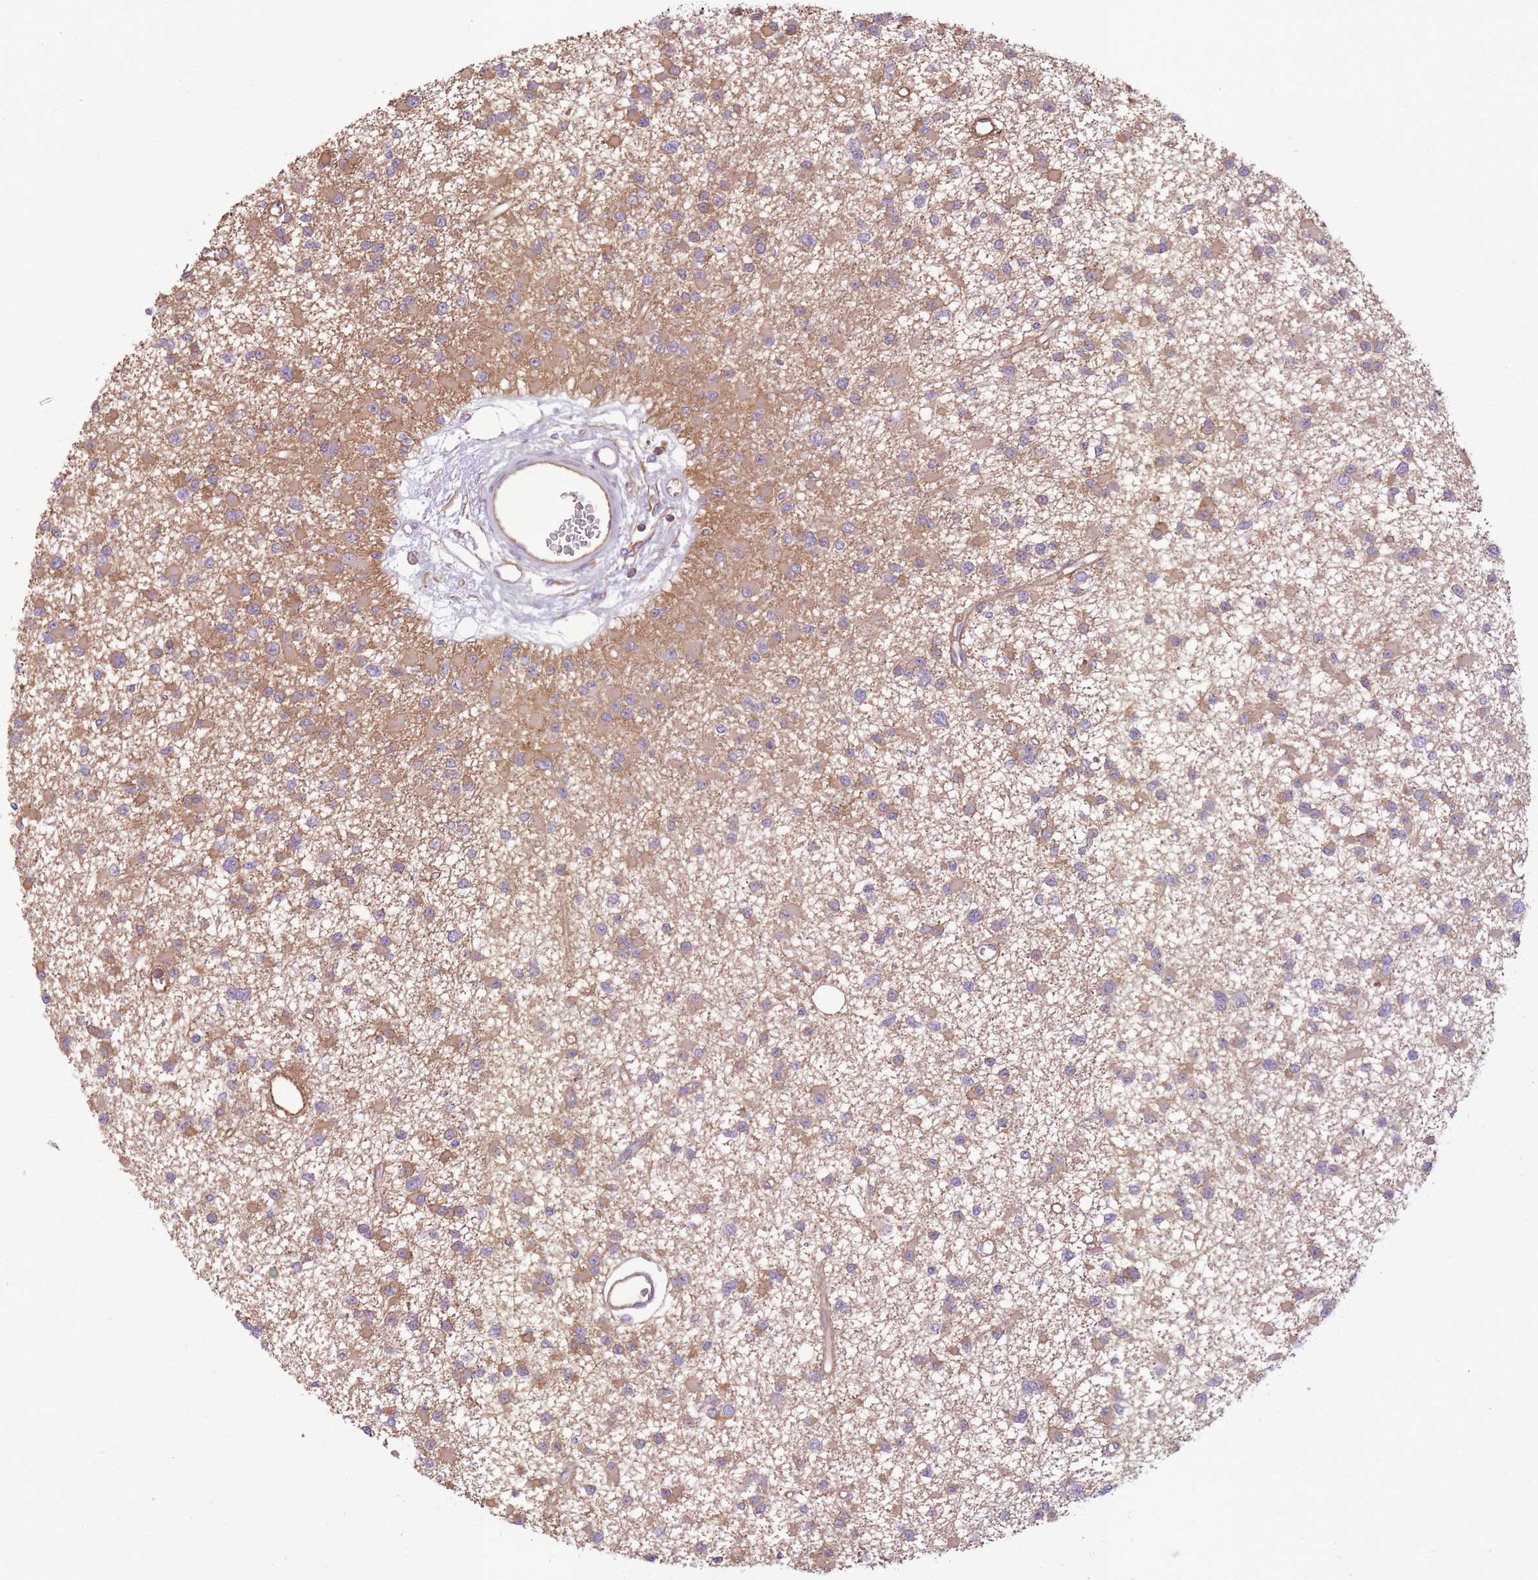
{"staining": {"intensity": "weak", "quantity": "25%-75%", "location": "cytoplasmic/membranous"}, "tissue": "glioma", "cell_type": "Tumor cells", "image_type": "cancer", "snomed": [{"axis": "morphology", "description": "Glioma, malignant, Low grade"}, {"axis": "topography", "description": "Brain"}], "caption": "Immunohistochemistry staining of glioma, which displays low levels of weak cytoplasmic/membranous positivity in approximately 25%-75% of tumor cells indicating weak cytoplasmic/membranous protein staining. The staining was performed using DAB (brown) for protein detection and nuclei were counterstained in hematoxylin (blue).", "gene": "ADD1", "patient": {"sex": "female", "age": 22}}